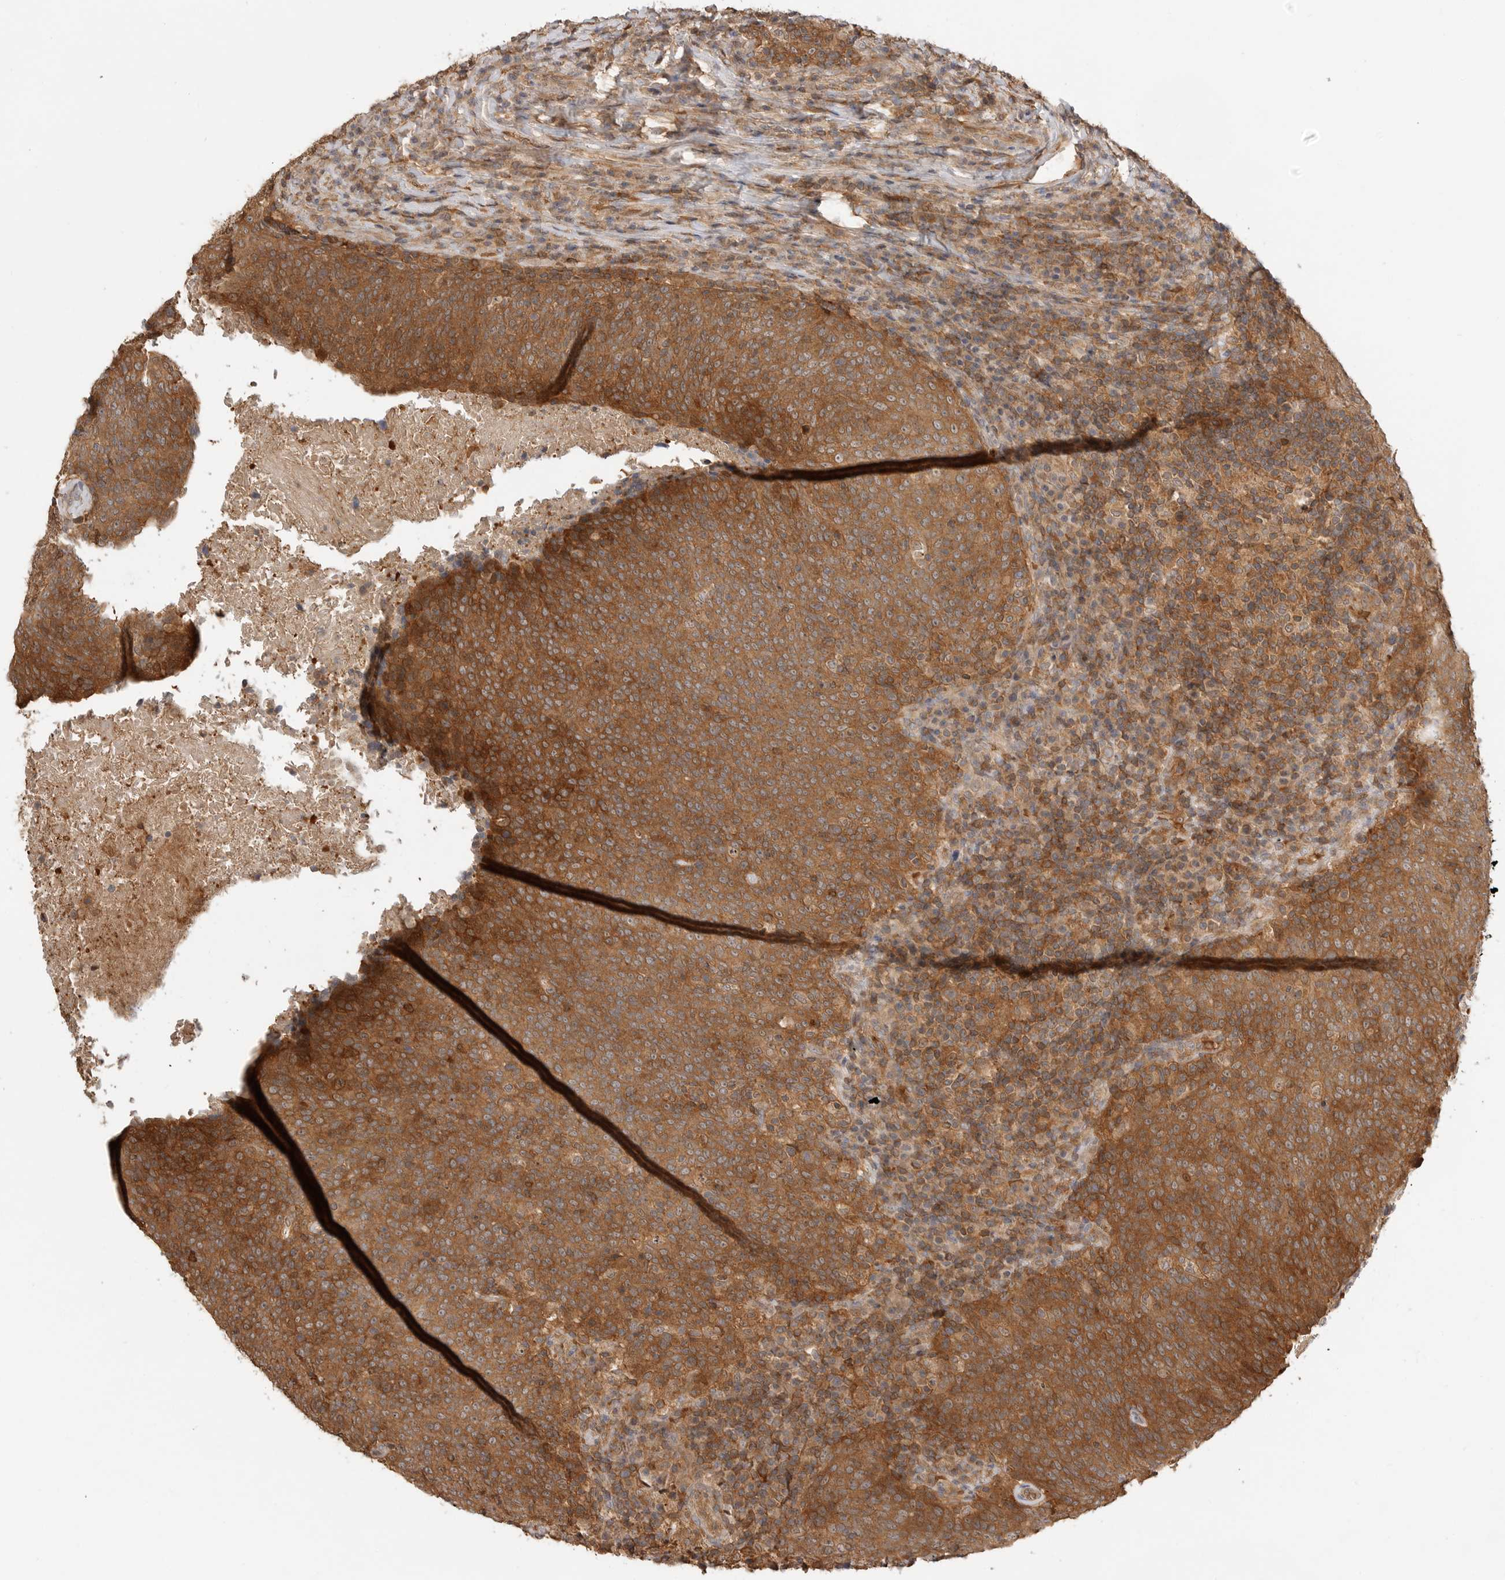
{"staining": {"intensity": "strong", "quantity": ">75%", "location": "cytoplasmic/membranous"}, "tissue": "head and neck cancer", "cell_type": "Tumor cells", "image_type": "cancer", "snomed": [{"axis": "morphology", "description": "Squamous cell carcinoma, NOS"}, {"axis": "morphology", "description": "Squamous cell carcinoma, metastatic, NOS"}, {"axis": "topography", "description": "Lymph node"}, {"axis": "topography", "description": "Head-Neck"}], "caption": "Human head and neck cancer (squamous cell carcinoma) stained with a protein marker reveals strong staining in tumor cells.", "gene": "CLDN12", "patient": {"sex": "male", "age": 62}}